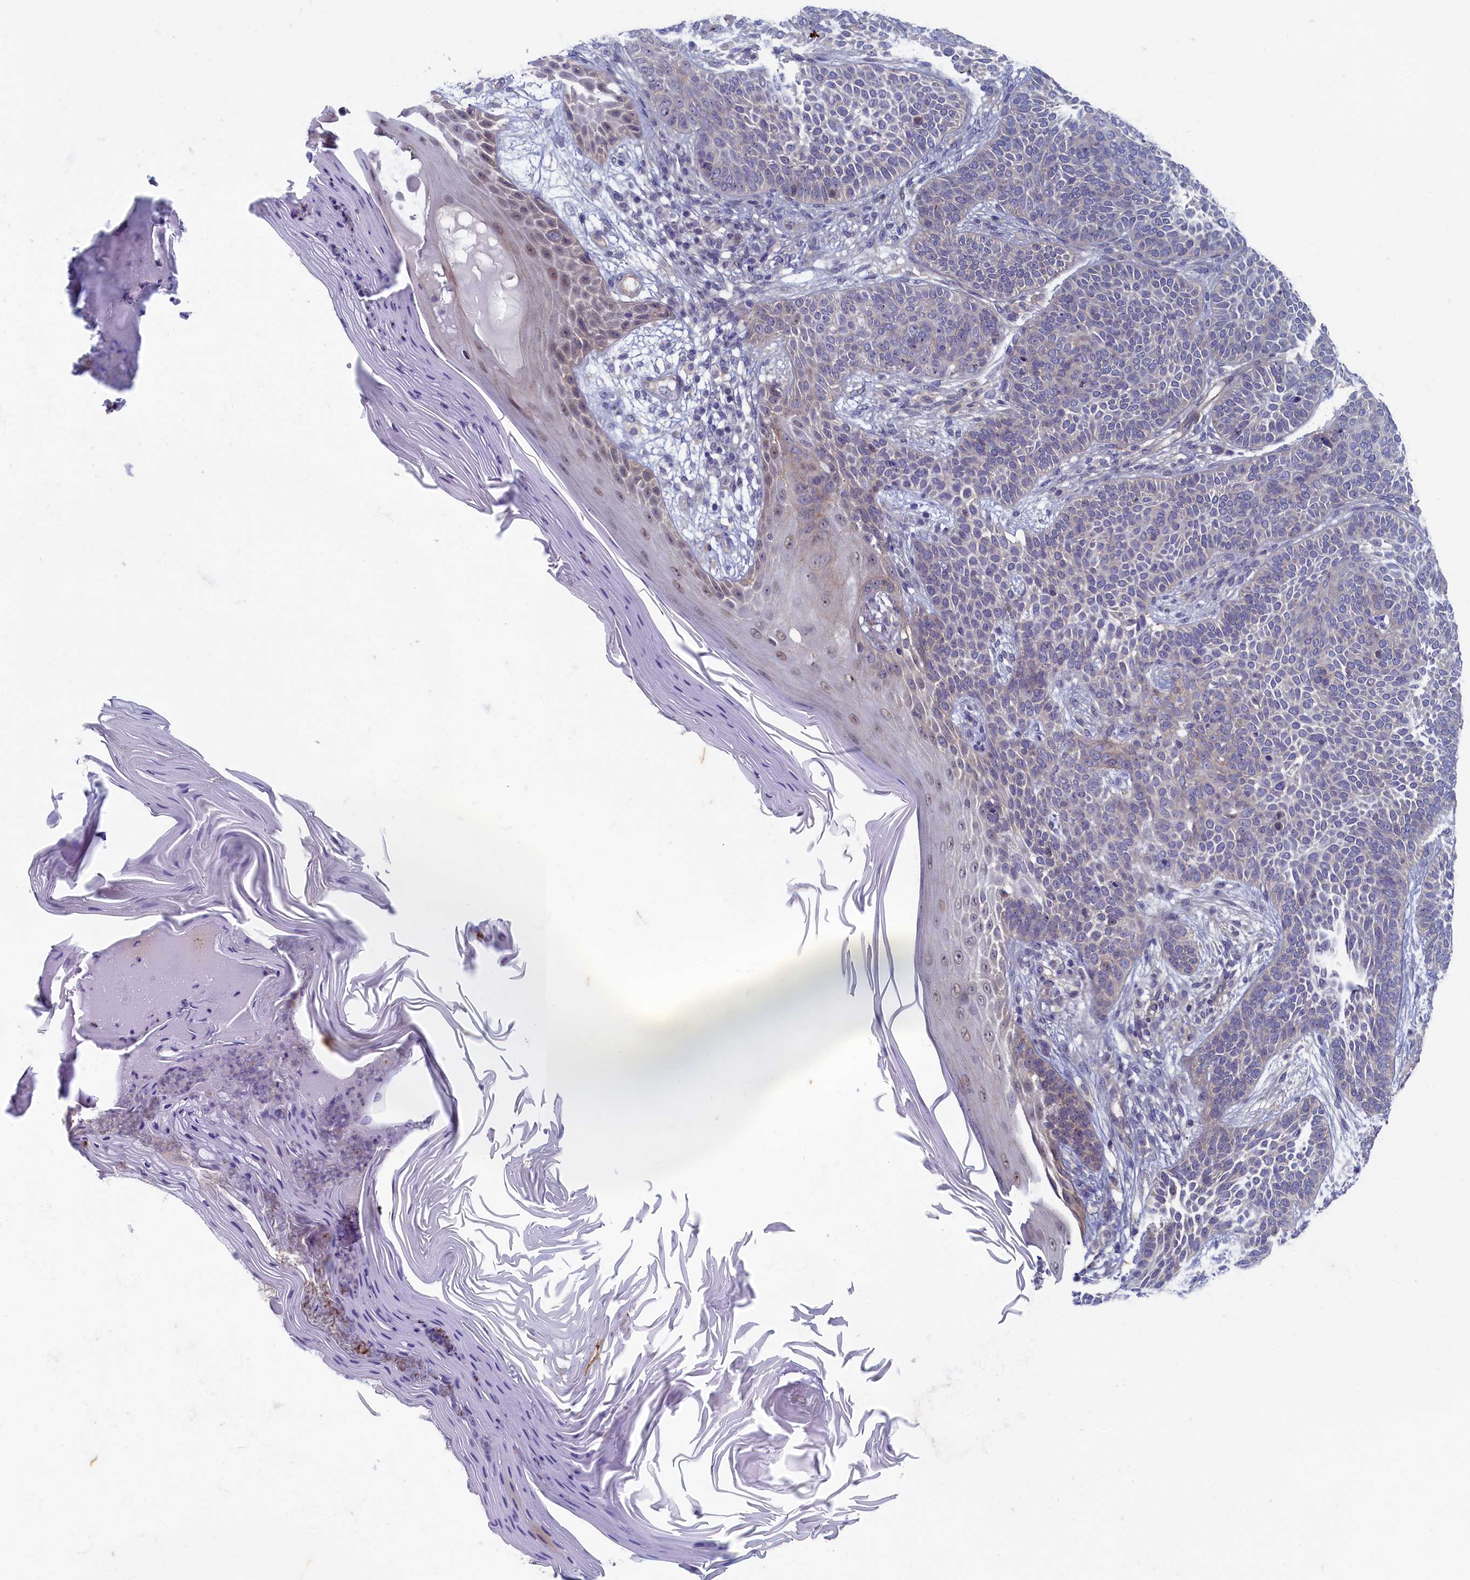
{"staining": {"intensity": "negative", "quantity": "none", "location": "none"}, "tissue": "skin cancer", "cell_type": "Tumor cells", "image_type": "cancer", "snomed": [{"axis": "morphology", "description": "Basal cell carcinoma"}, {"axis": "topography", "description": "Skin"}], "caption": "Image shows no protein positivity in tumor cells of basal cell carcinoma (skin) tissue.", "gene": "WDR59", "patient": {"sex": "male", "age": 85}}